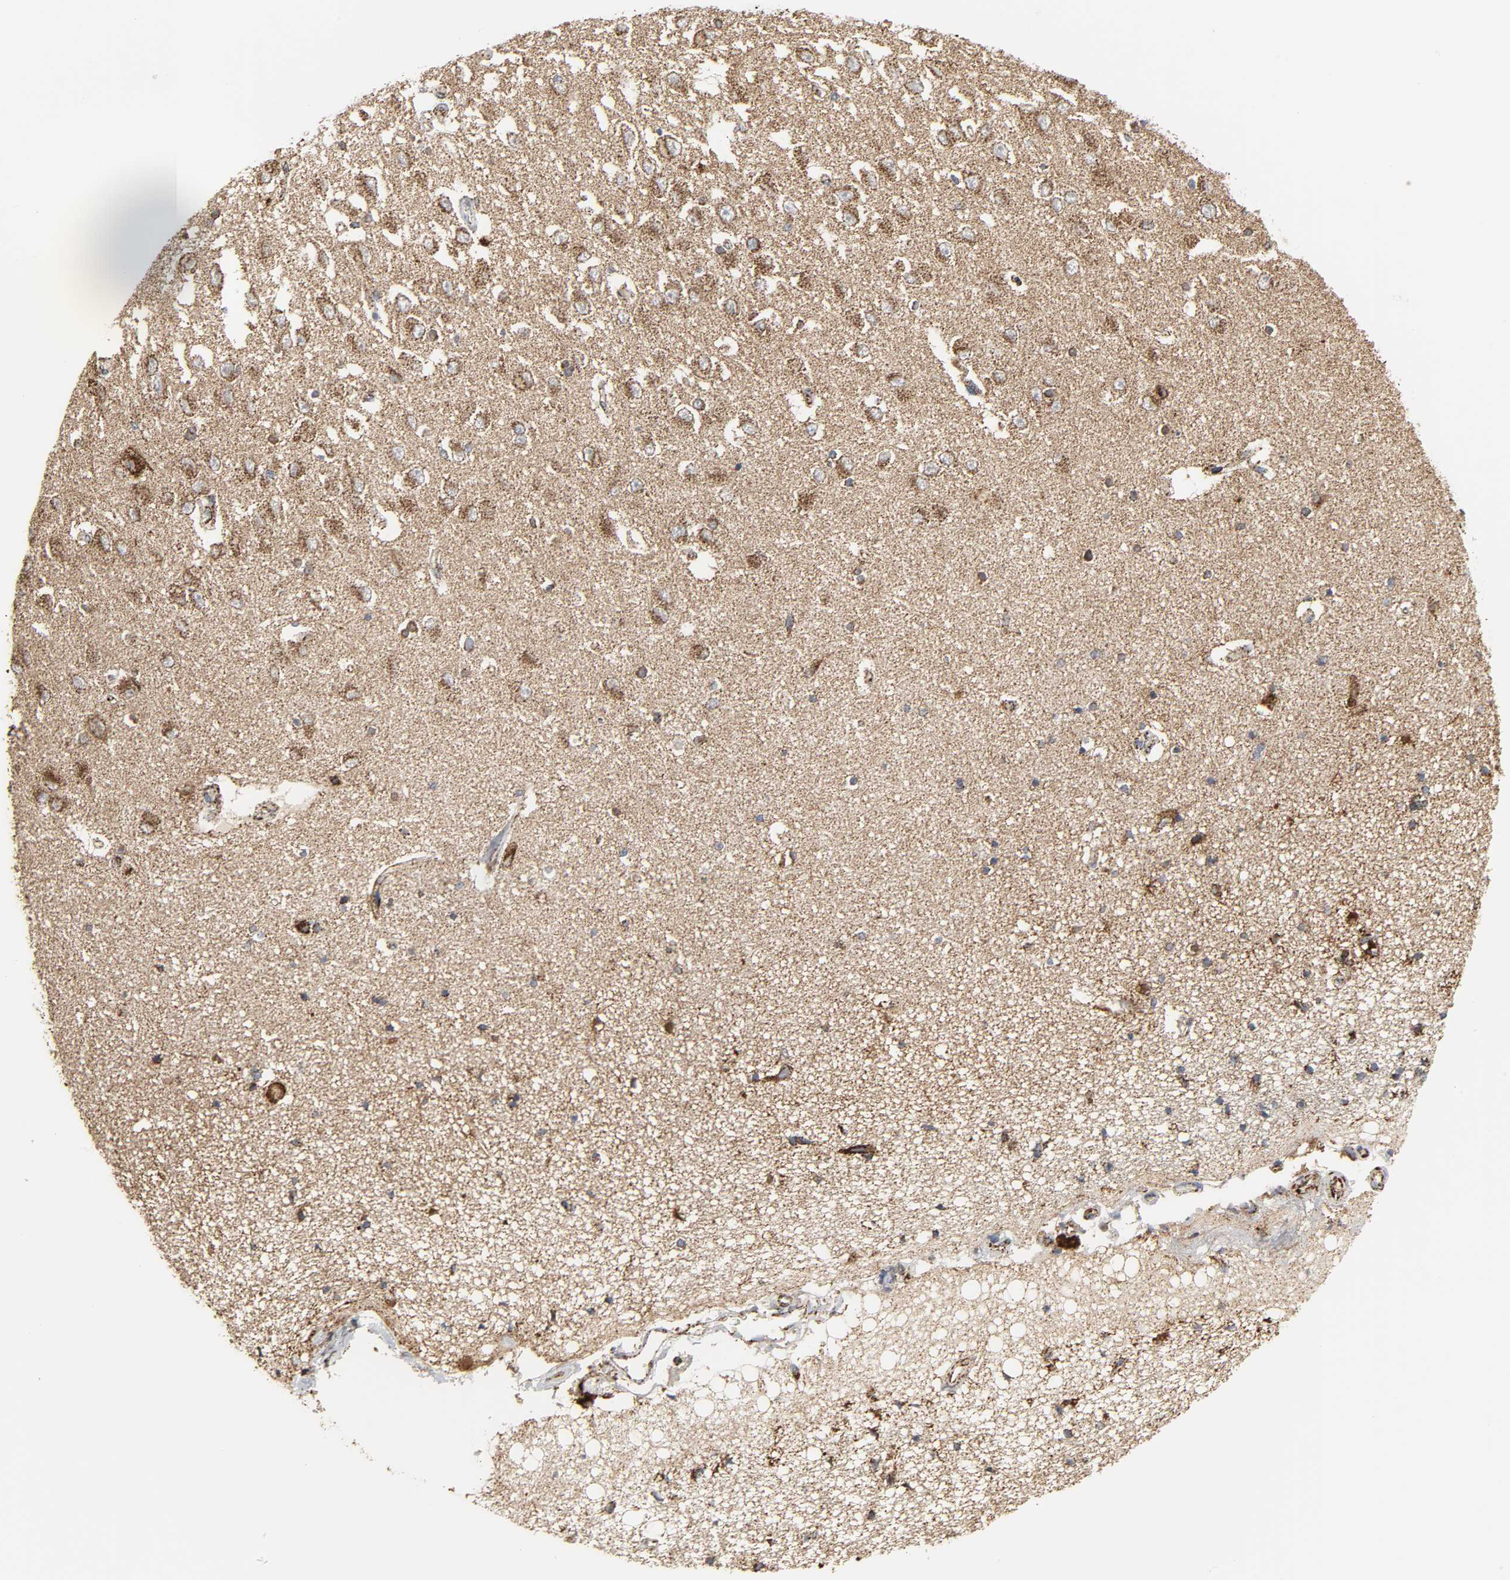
{"staining": {"intensity": "moderate", "quantity": "25%-75%", "location": "cytoplasmic/membranous"}, "tissue": "hippocampus", "cell_type": "Glial cells", "image_type": "normal", "snomed": [{"axis": "morphology", "description": "Normal tissue, NOS"}, {"axis": "topography", "description": "Hippocampus"}], "caption": "Approximately 25%-75% of glial cells in benign hippocampus reveal moderate cytoplasmic/membranous protein expression as visualized by brown immunohistochemical staining.", "gene": "ACAT1", "patient": {"sex": "female", "age": 54}}